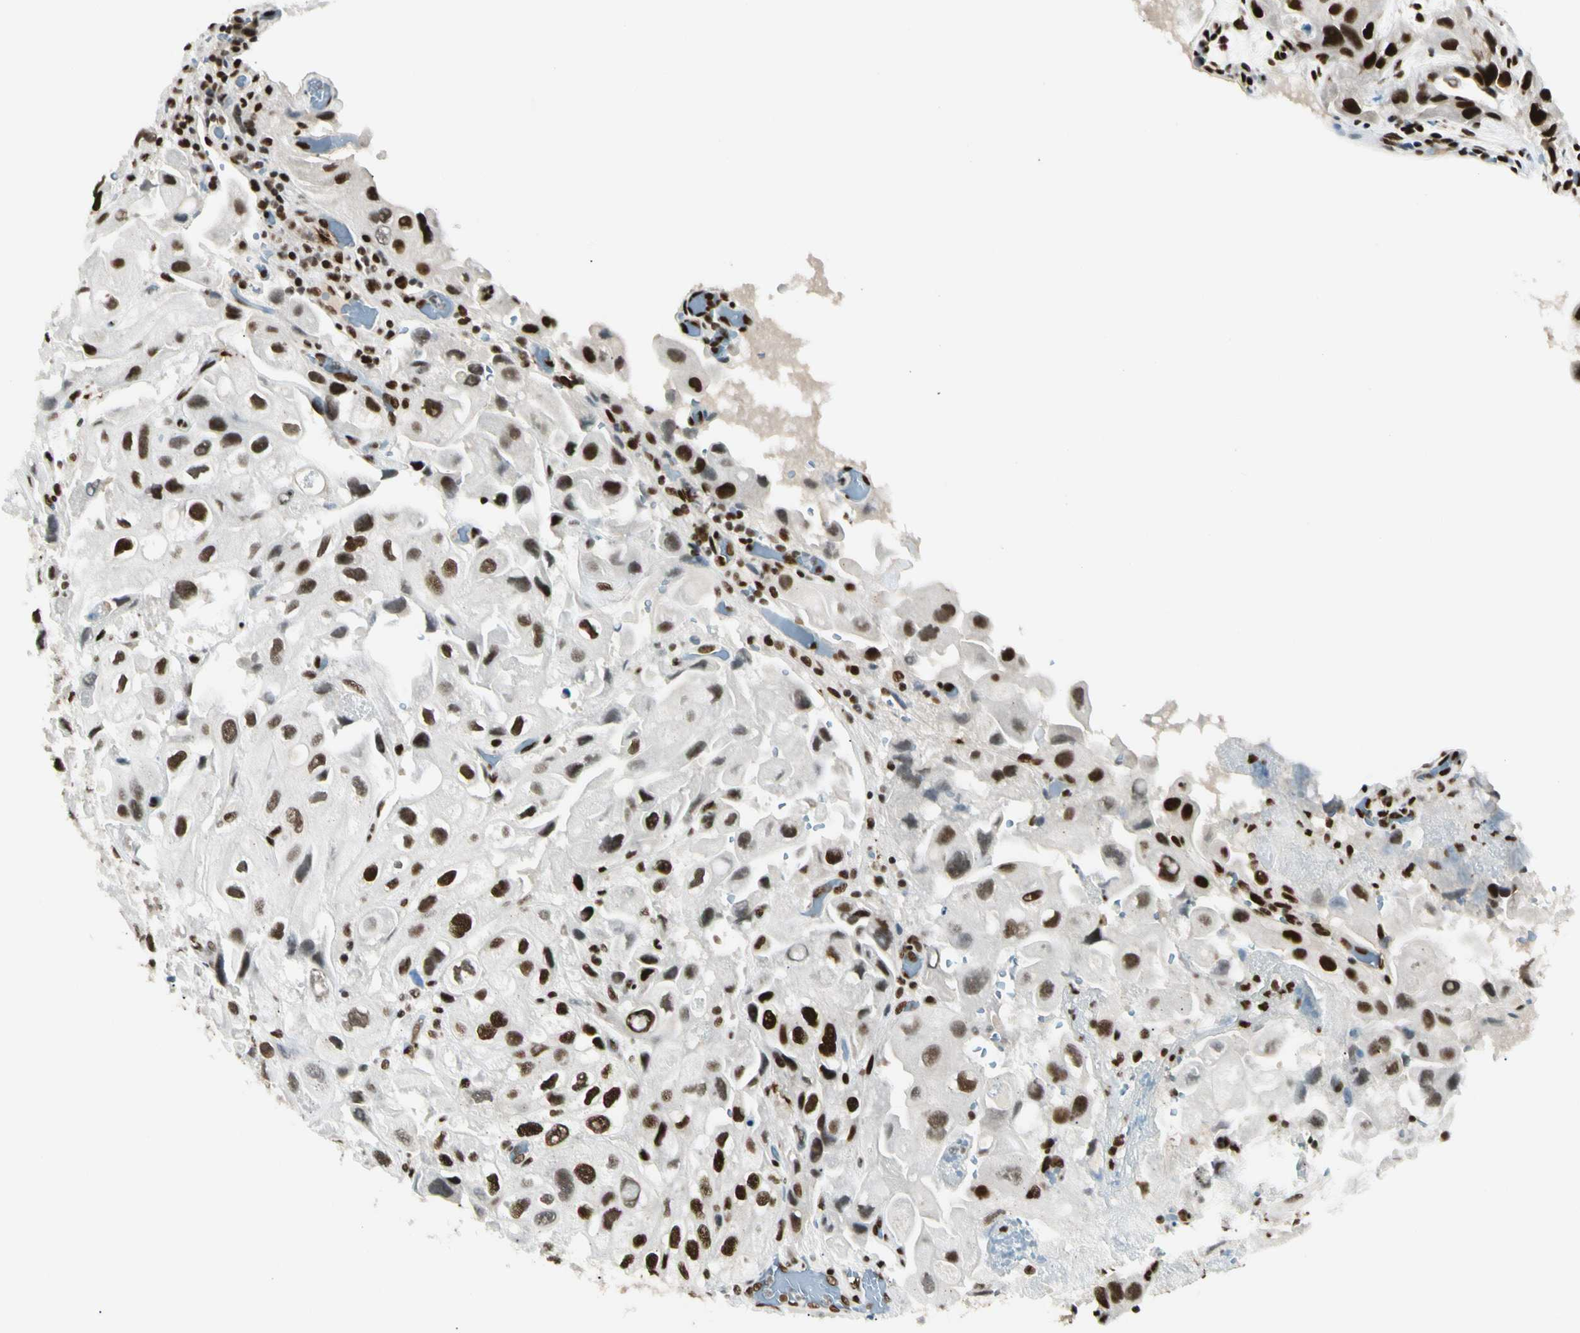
{"staining": {"intensity": "strong", "quantity": ">75%", "location": "nuclear"}, "tissue": "urothelial cancer", "cell_type": "Tumor cells", "image_type": "cancer", "snomed": [{"axis": "morphology", "description": "Urothelial carcinoma, High grade"}, {"axis": "topography", "description": "Urinary bladder"}], "caption": "Protein staining demonstrates strong nuclear positivity in about >75% of tumor cells in urothelial carcinoma (high-grade). The staining is performed using DAB (3,3'-diaminobenzidine) brown chromogen to label protein expression. The nuclei are counter-stained blue using hematoxylin.", "gene": "FUS", "patient": {"sex": "female", "age": 64}}